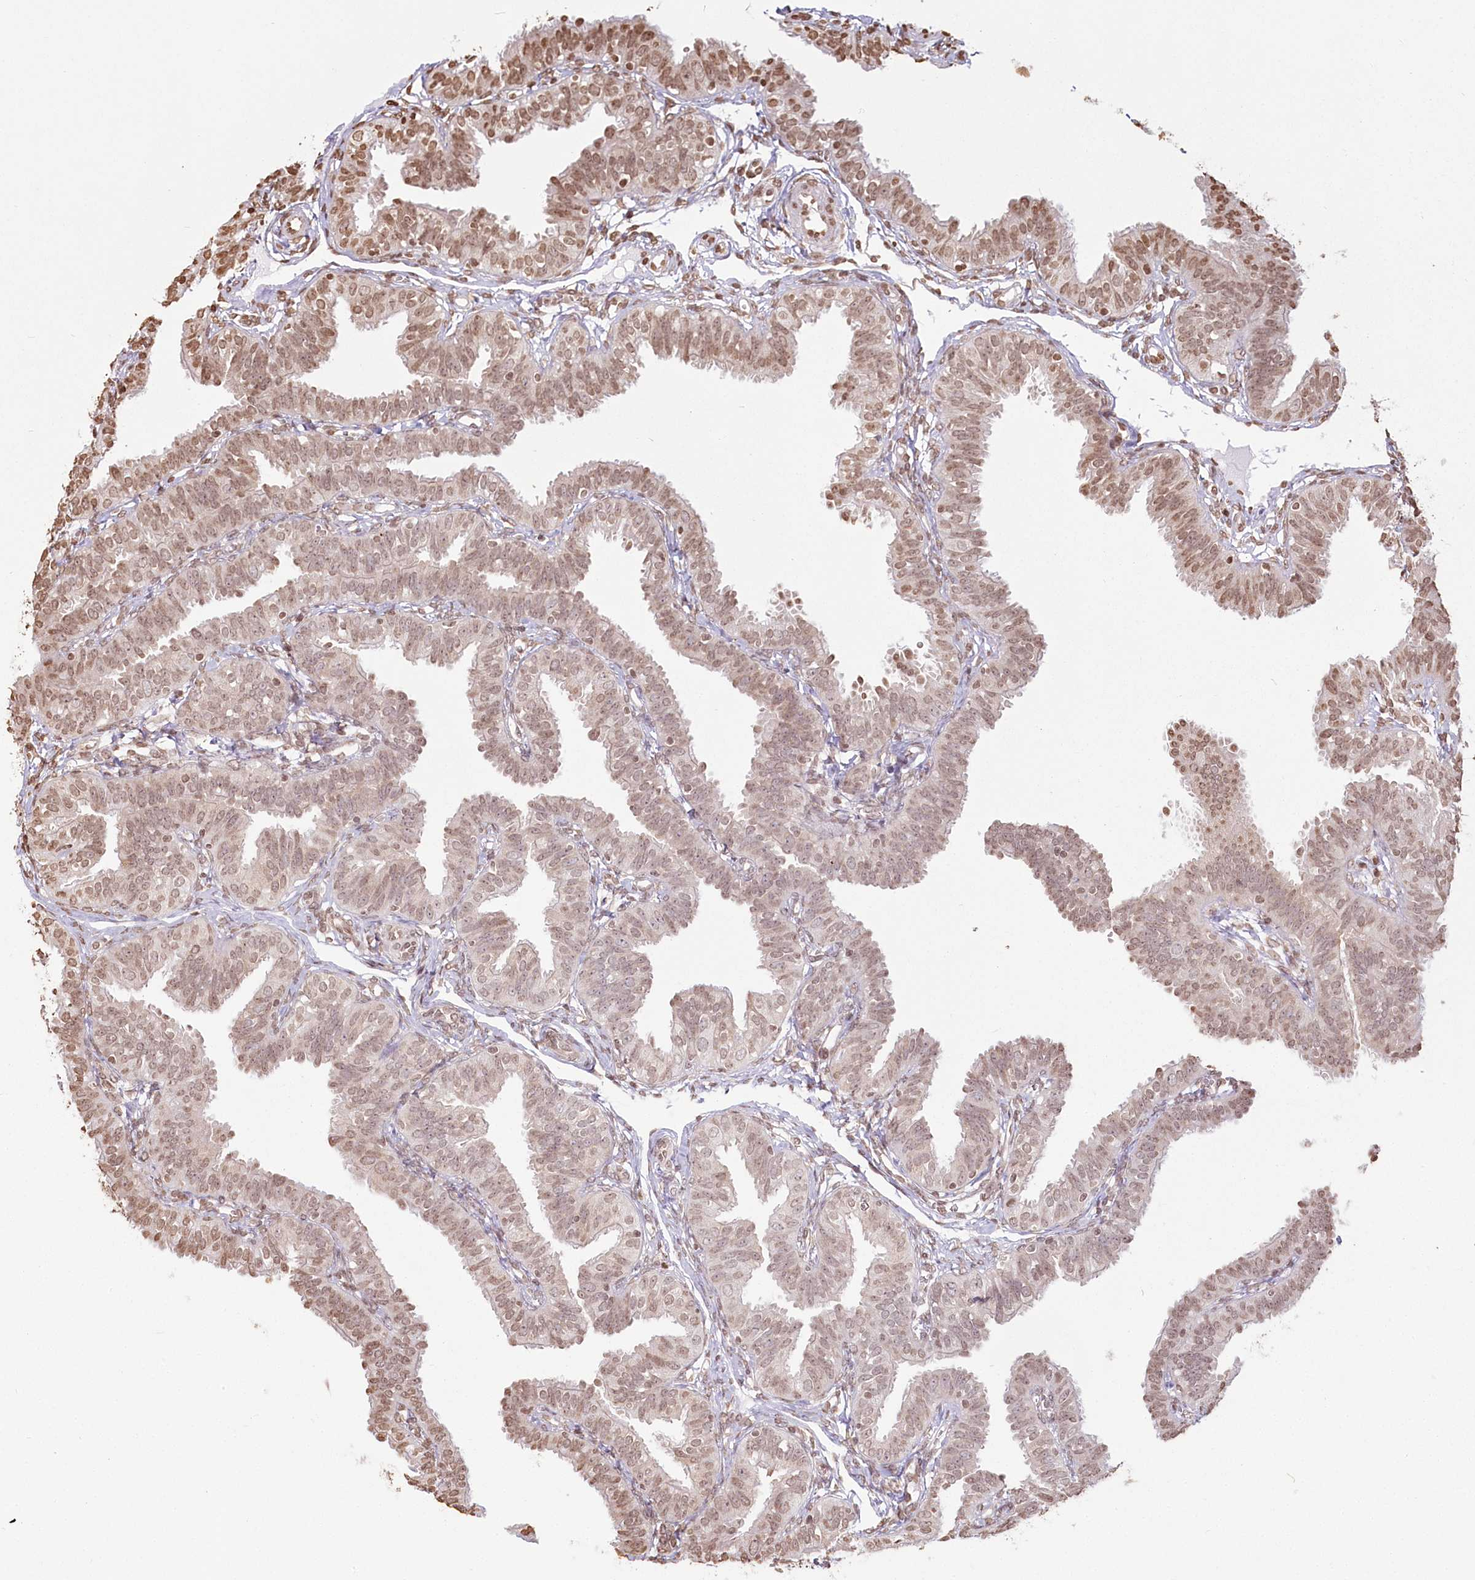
{"staining": {"intensity": "moderate", "quantity": ">75%", "location": "nuclear"}, "tissue": "fallopian tube", "cell_type": "Glandular cells", "image_type": "normal", "snomed": [{"axis": "morphology", "description": "Normal tissue, NOS"}, {"axis": "topography", "description": "Fallopian tube"}], "caption": "Glandular cells show moderate nuclear expression in approximately >75% of cells in unremarkable fallopian tube. Nuclei are stained in blue.", "gene": "FAM13A", "patient": {"sex": "female", "age": 35}}